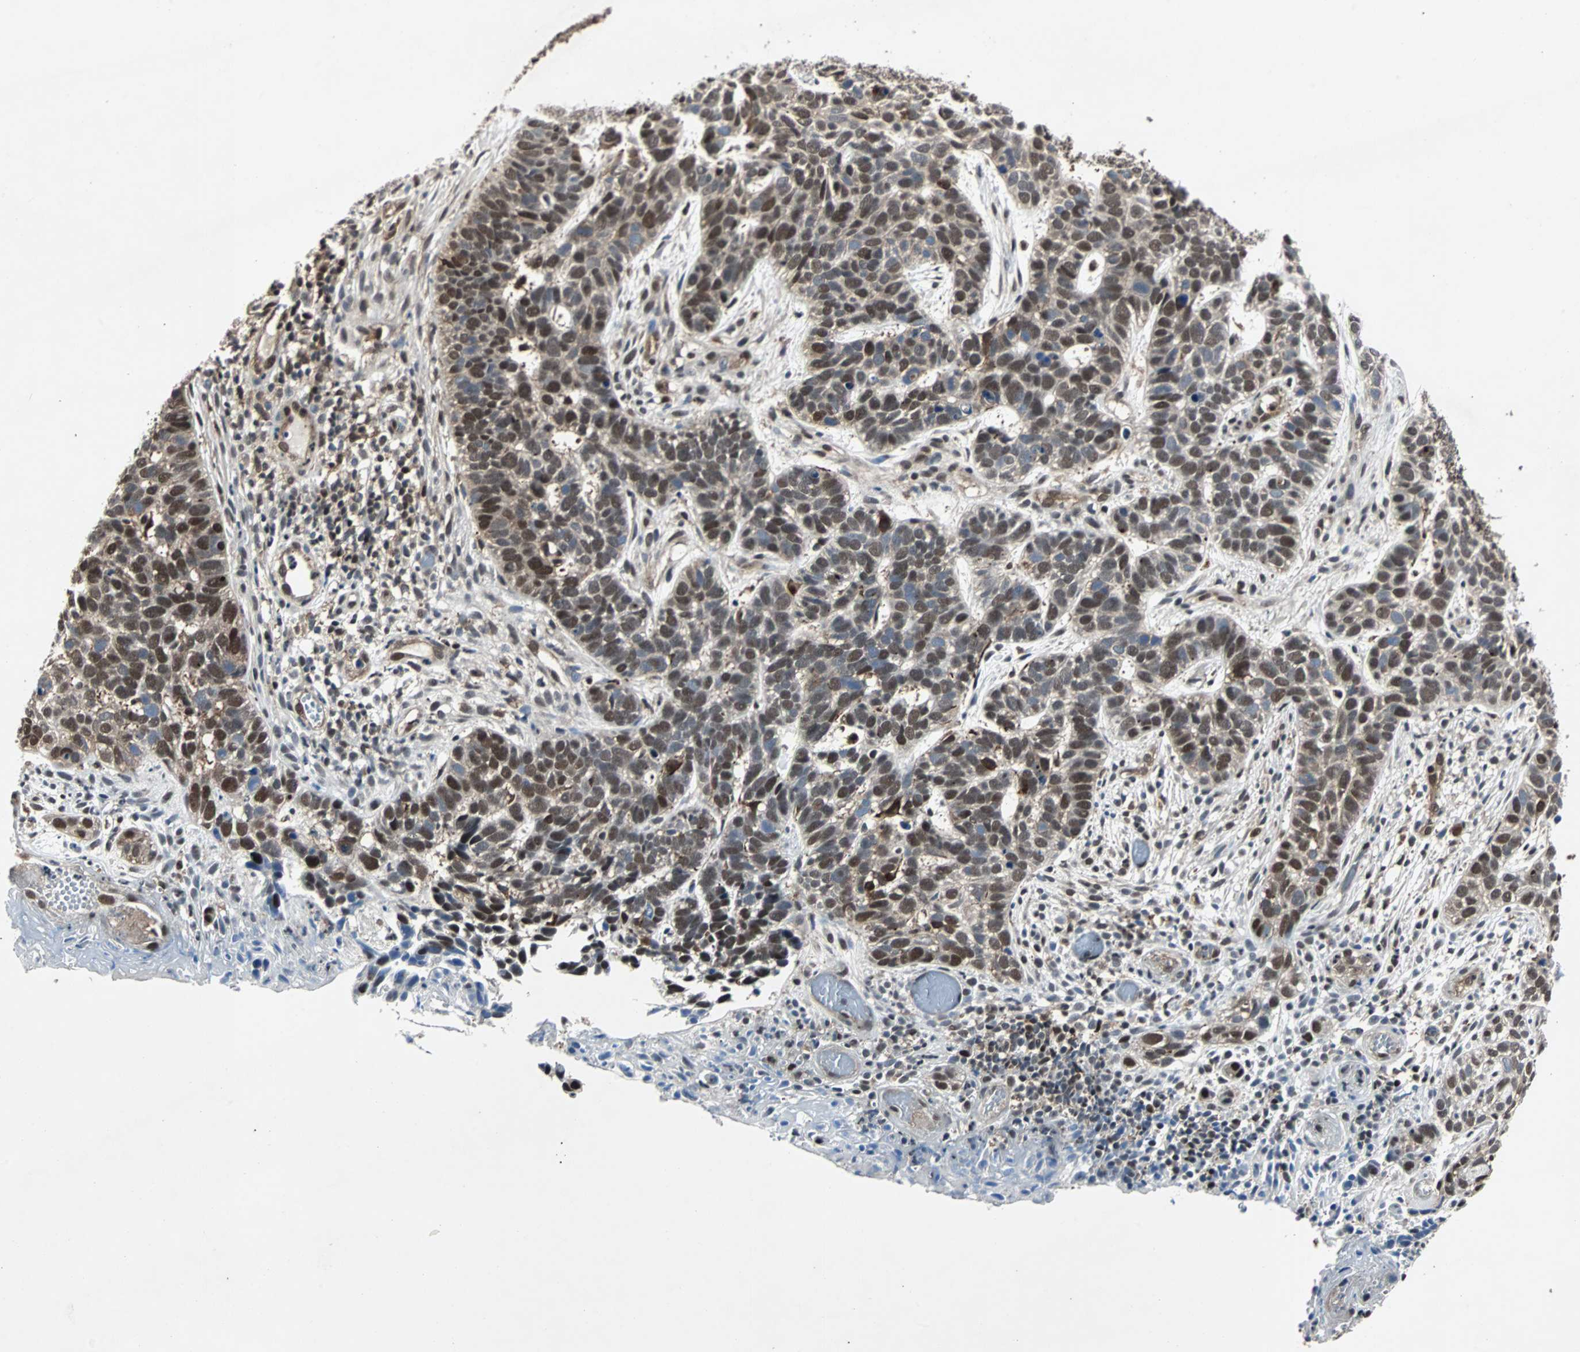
{"staining": {"intensity": "moderate", "quantity": ">75%", "location": "cytoplasmic/membranous,nuclear"}, "tissue": "skin cancer", "cell_type": "Tumor cells", "image_type": "cancer", "snomed": [{"axis": "morphology", "description": "Basal cell carcinoma"}, {"axis": "topography", "description": "Skin"}], "caption": "Immunohistochemistry (IHC) staining of skin cancer (basal cell carcinoma), which displays medium levels of moderate cytoplasmic/membranous and nuclear staining in approximately >75% of tumor cells indicating moderate cytoplasmic/membranous and nuclear protein staining. The staining was performed using DAB (brown) for protein detection and nuclei were counterstained in hematoxylin (blue).", "gene": "ACLY", "patient": {"sex": "male", "age": 87}}